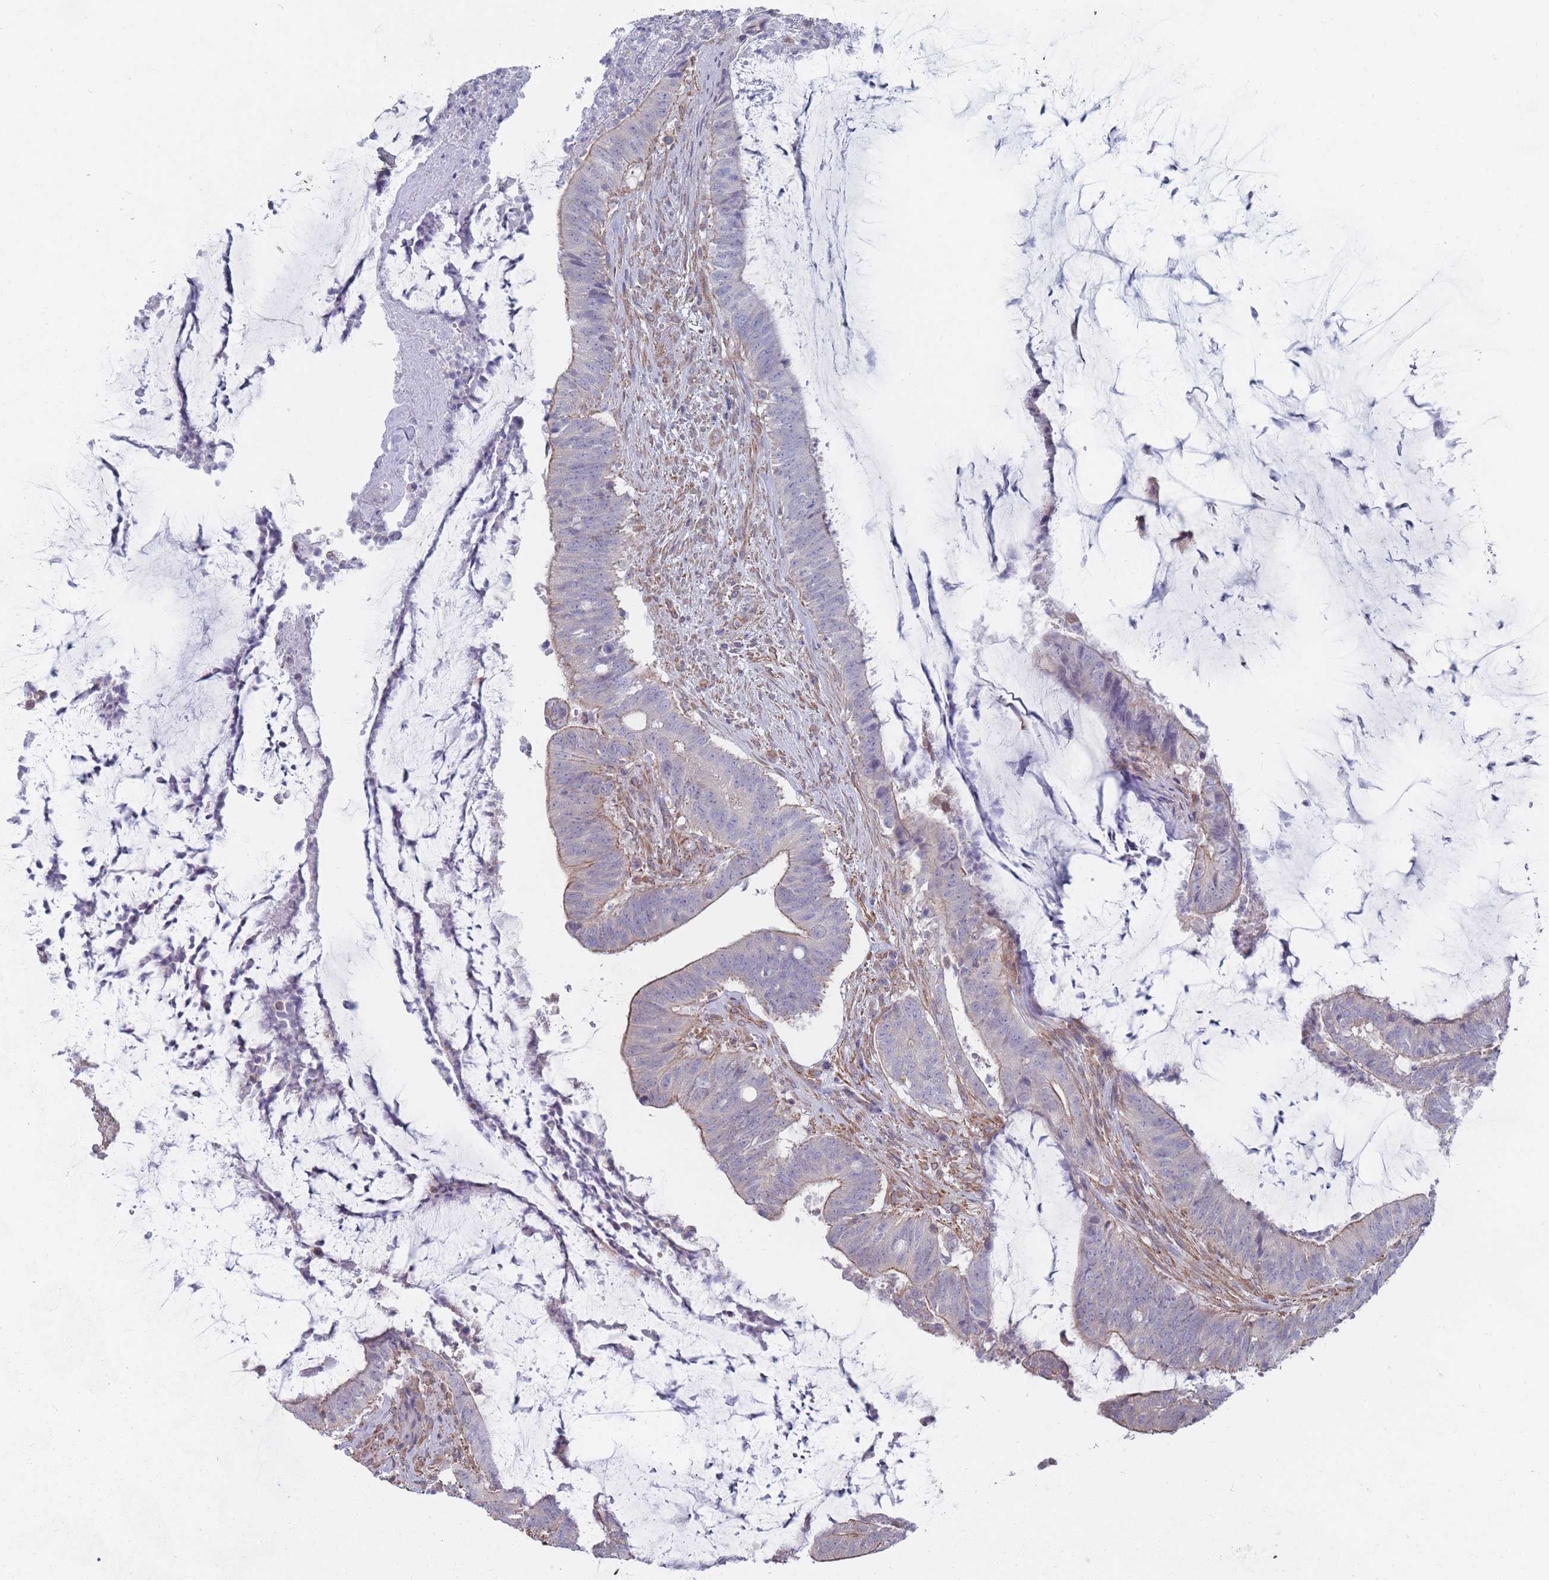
{"staining": {"intensity": "negative", "quantity": "none", "location": "none"}, "tissue": "colorectal cancer", "cell_type": "Tumor cells", "image_type": "cancer", "snomed": [{"axis": "morphology", "description": "Adenocarcinoma, NOS"}, {"axis": "topography", "description": "Colon"}], "caption": "Immunohistochemistry of human colorectal adenocarcinoma exhibits no positivity in tumor cells.", "gene": "SLC1A6", "patient": {"sex": "female", "age": 43}}